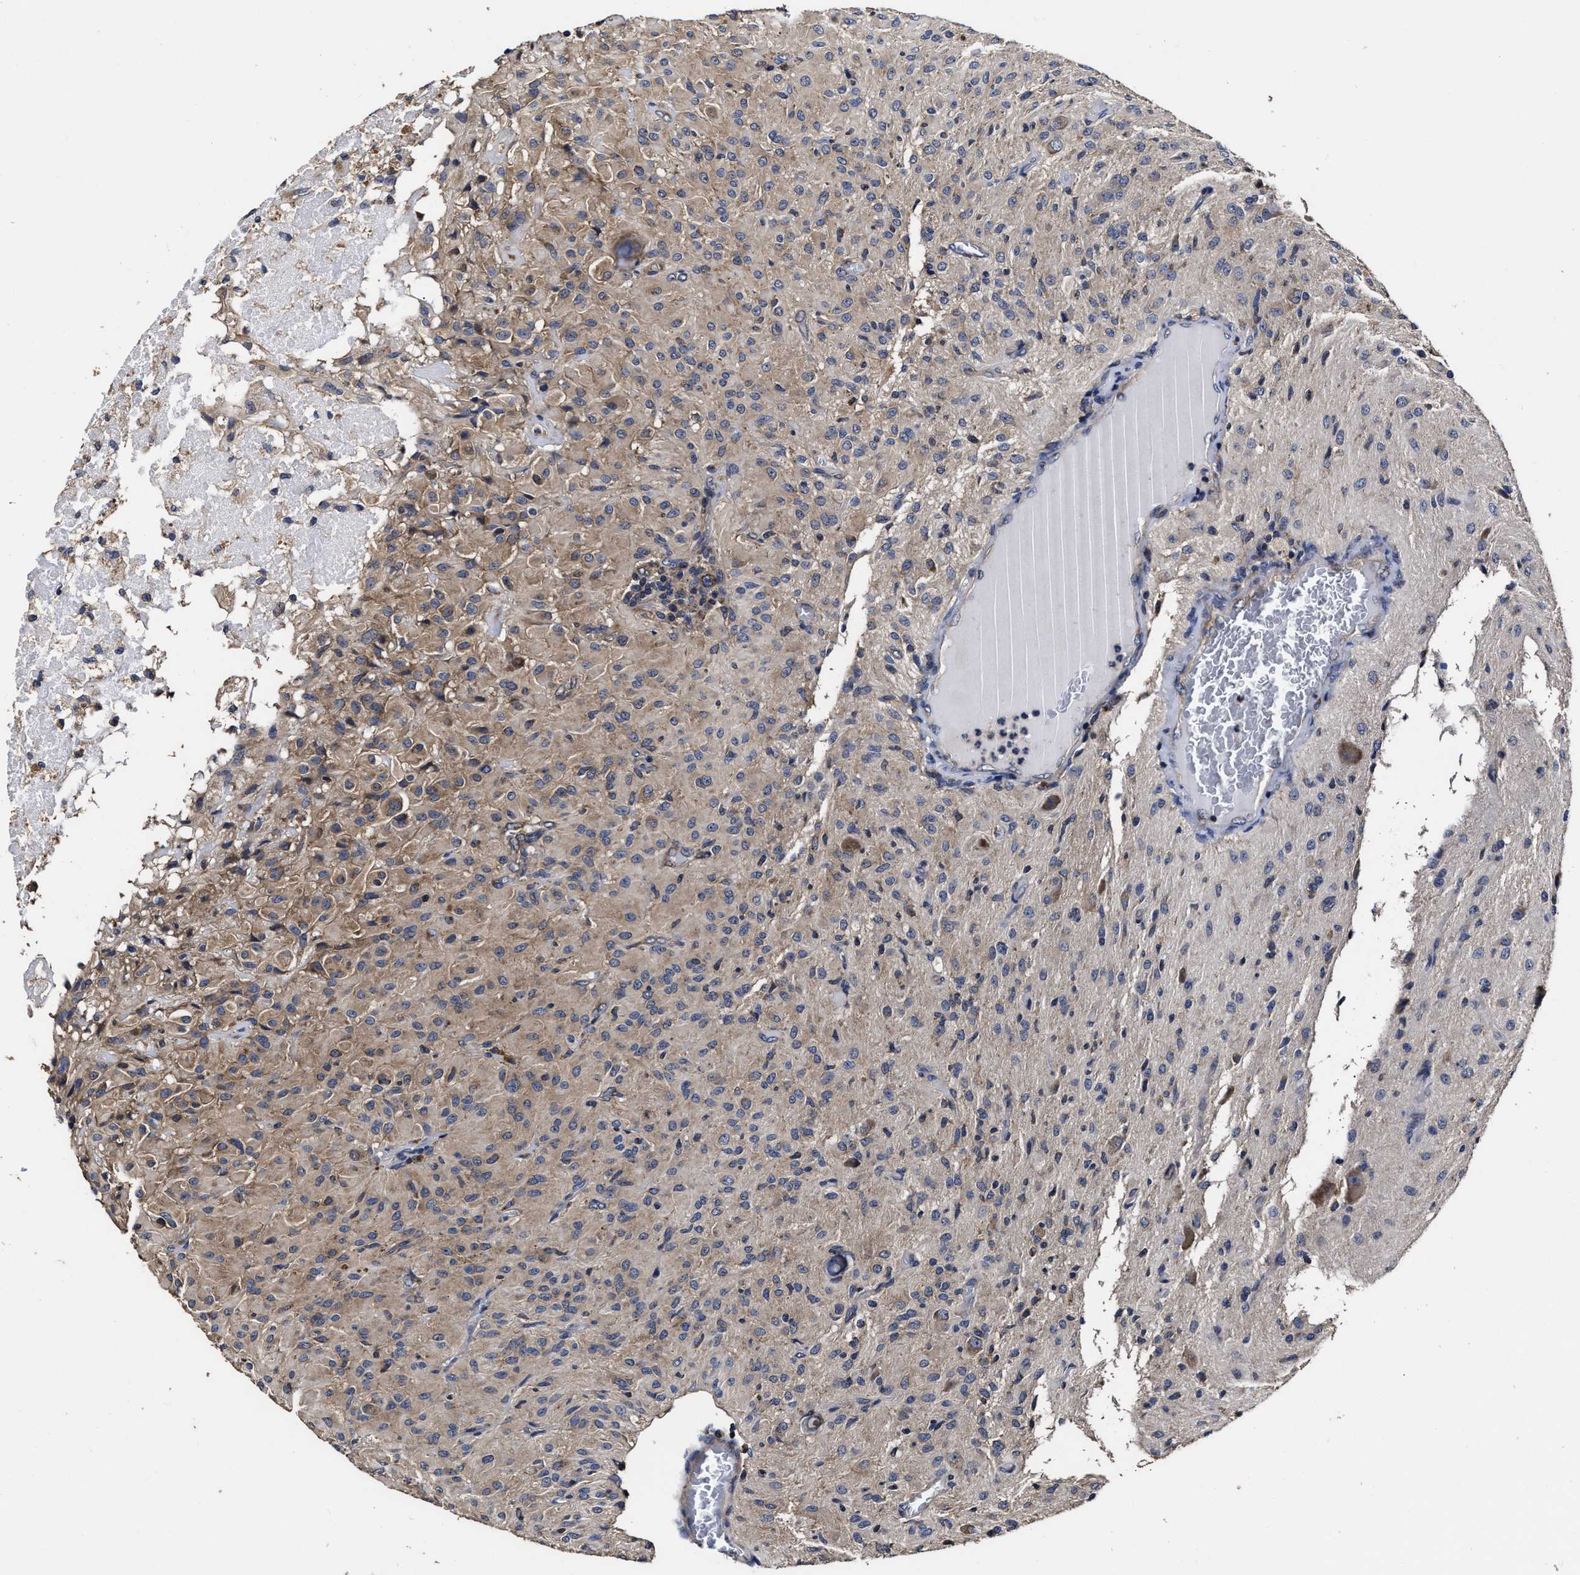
{"staining": {"intensity": "weak", "quantity": "25%-75%", "location": "cytoplasmic/membranous"}, "tissue": "glioma", "cell_type": "Tumor cells", "image_type": "cancer", "snomed": [{"axis": "morphology", "description": "Glioma, malignant, High grade"}, {"axis": "topography", "description": "Brain"}], "caption": "Human glioma stained for a protein (brown) displays weak cytoplasmic/membranous positive positivity in about 25%-75% of tumor cells.", "gene": "AVEN", "patient": {"sex": "female", "age": 59}}